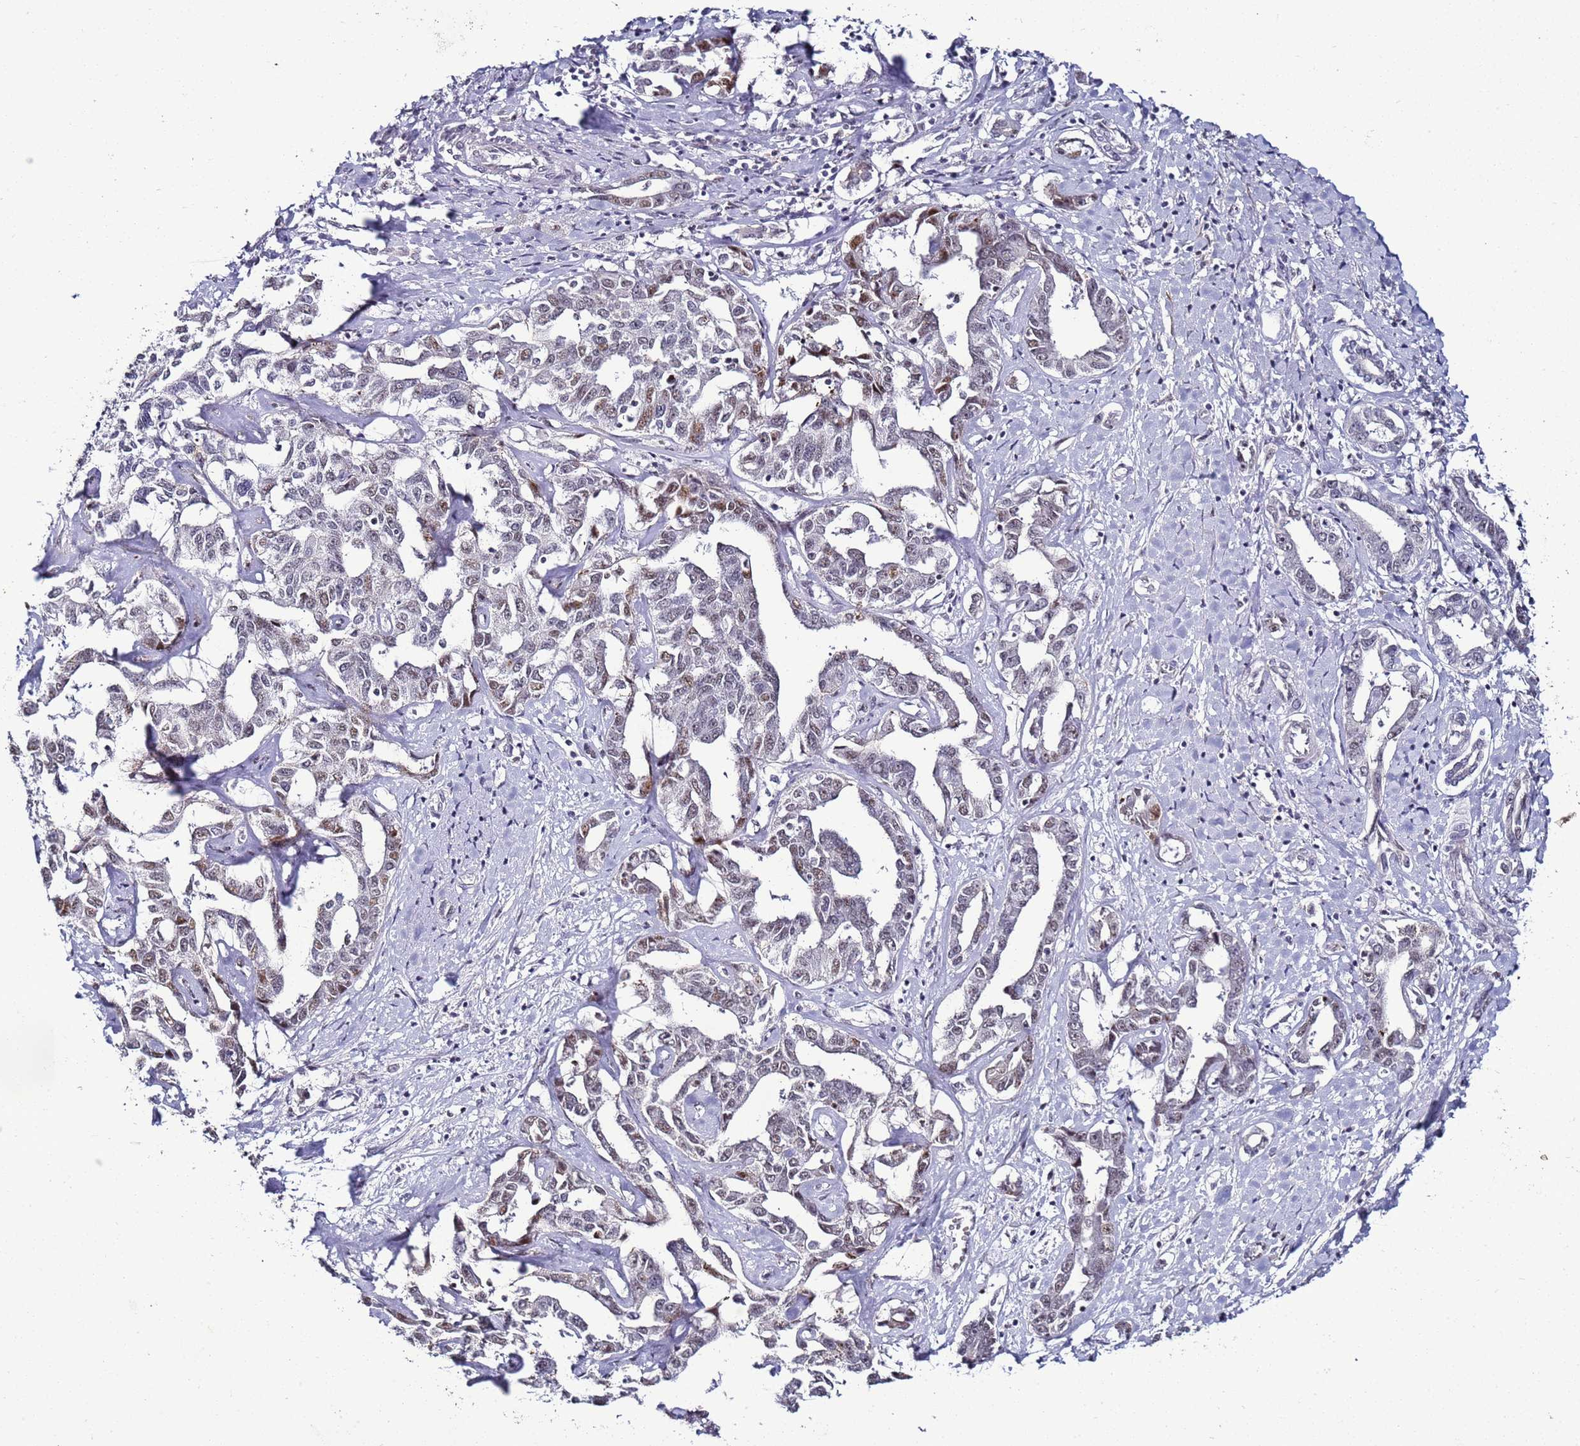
{"staining": {"intensity": "moderate", "quantity": "<25%", "location": "nuclear"}, "tissue": "liver cancer", "cell_type": "Tumor cells", "image_type": "cancer", "snomed": [{"axis": "morphology", "description": "Cholangiocarcinoma"}, {"axis": "topography", "description": "Liver"}], "caption": "The image reveals immunohistochemical staining of liver cancer. There is moderate nuclear positivity is seen in approximately <25% of tumor cells.", "gene": "PSMA7", "patient": {"sex": "male", "age": 59}}